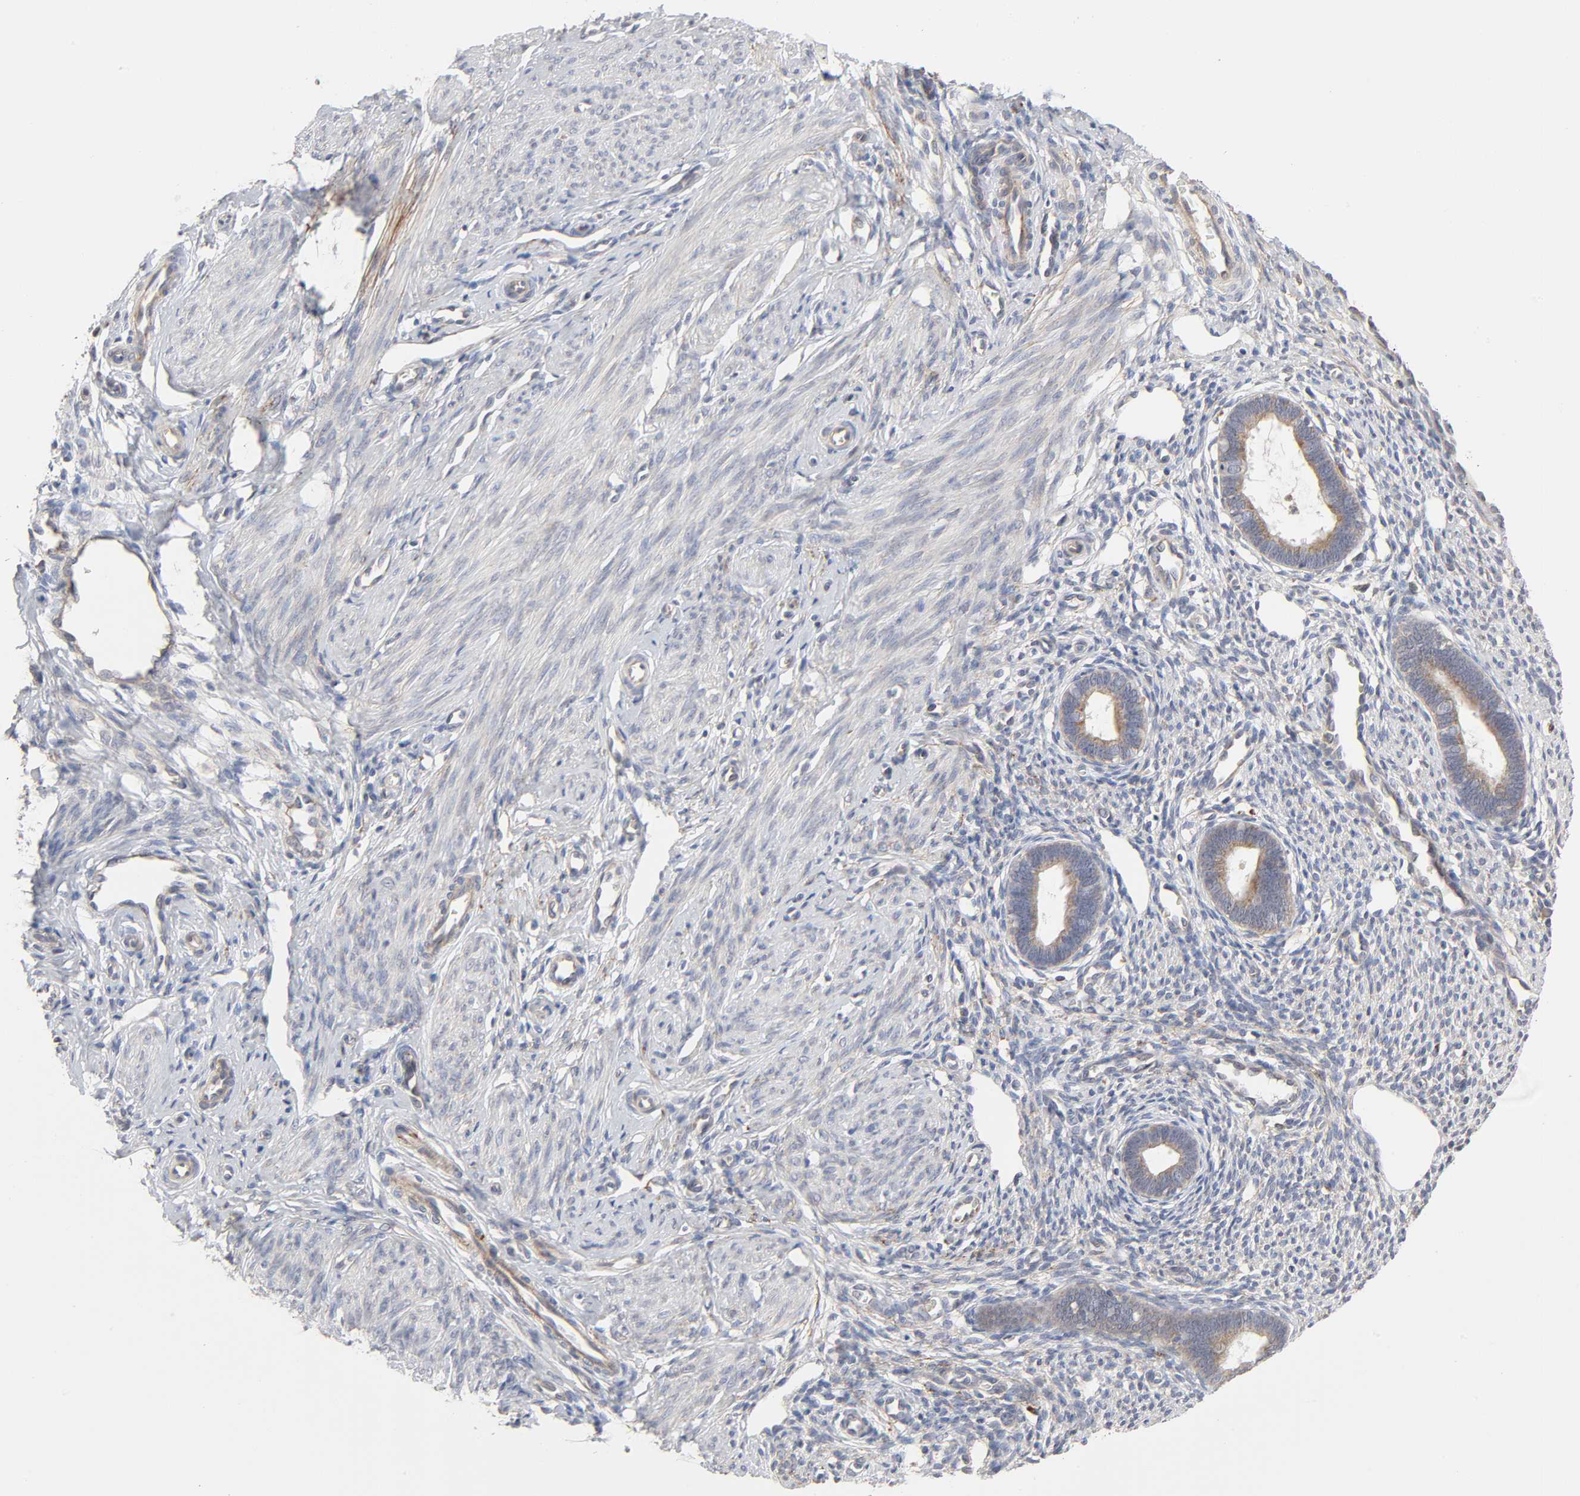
{"staining": {"intensity": "weak", "quantity": "25%-75%", "location": "cytoplasmic/membranous"}, "tissue": "endometrium", "cell_type": "Cells in endometrial stroma", "image_type": "normal", "snomed": [{"axis": "morphology", "description": "Normal tissue, NOS"}, {"axis": "topography", "description": "Endometrium"}], "caption": "Immunohistochemical staining of unremarkable endometrium displays weak cytoplasmic/membranous protein staining in approximately 25%-75% of cells in endometrial stroma. Ihc stains the protein in brown and the nuclei are stained blue.", "gene": "IL4R", "patient": {"sex": "female", "age": 27}}